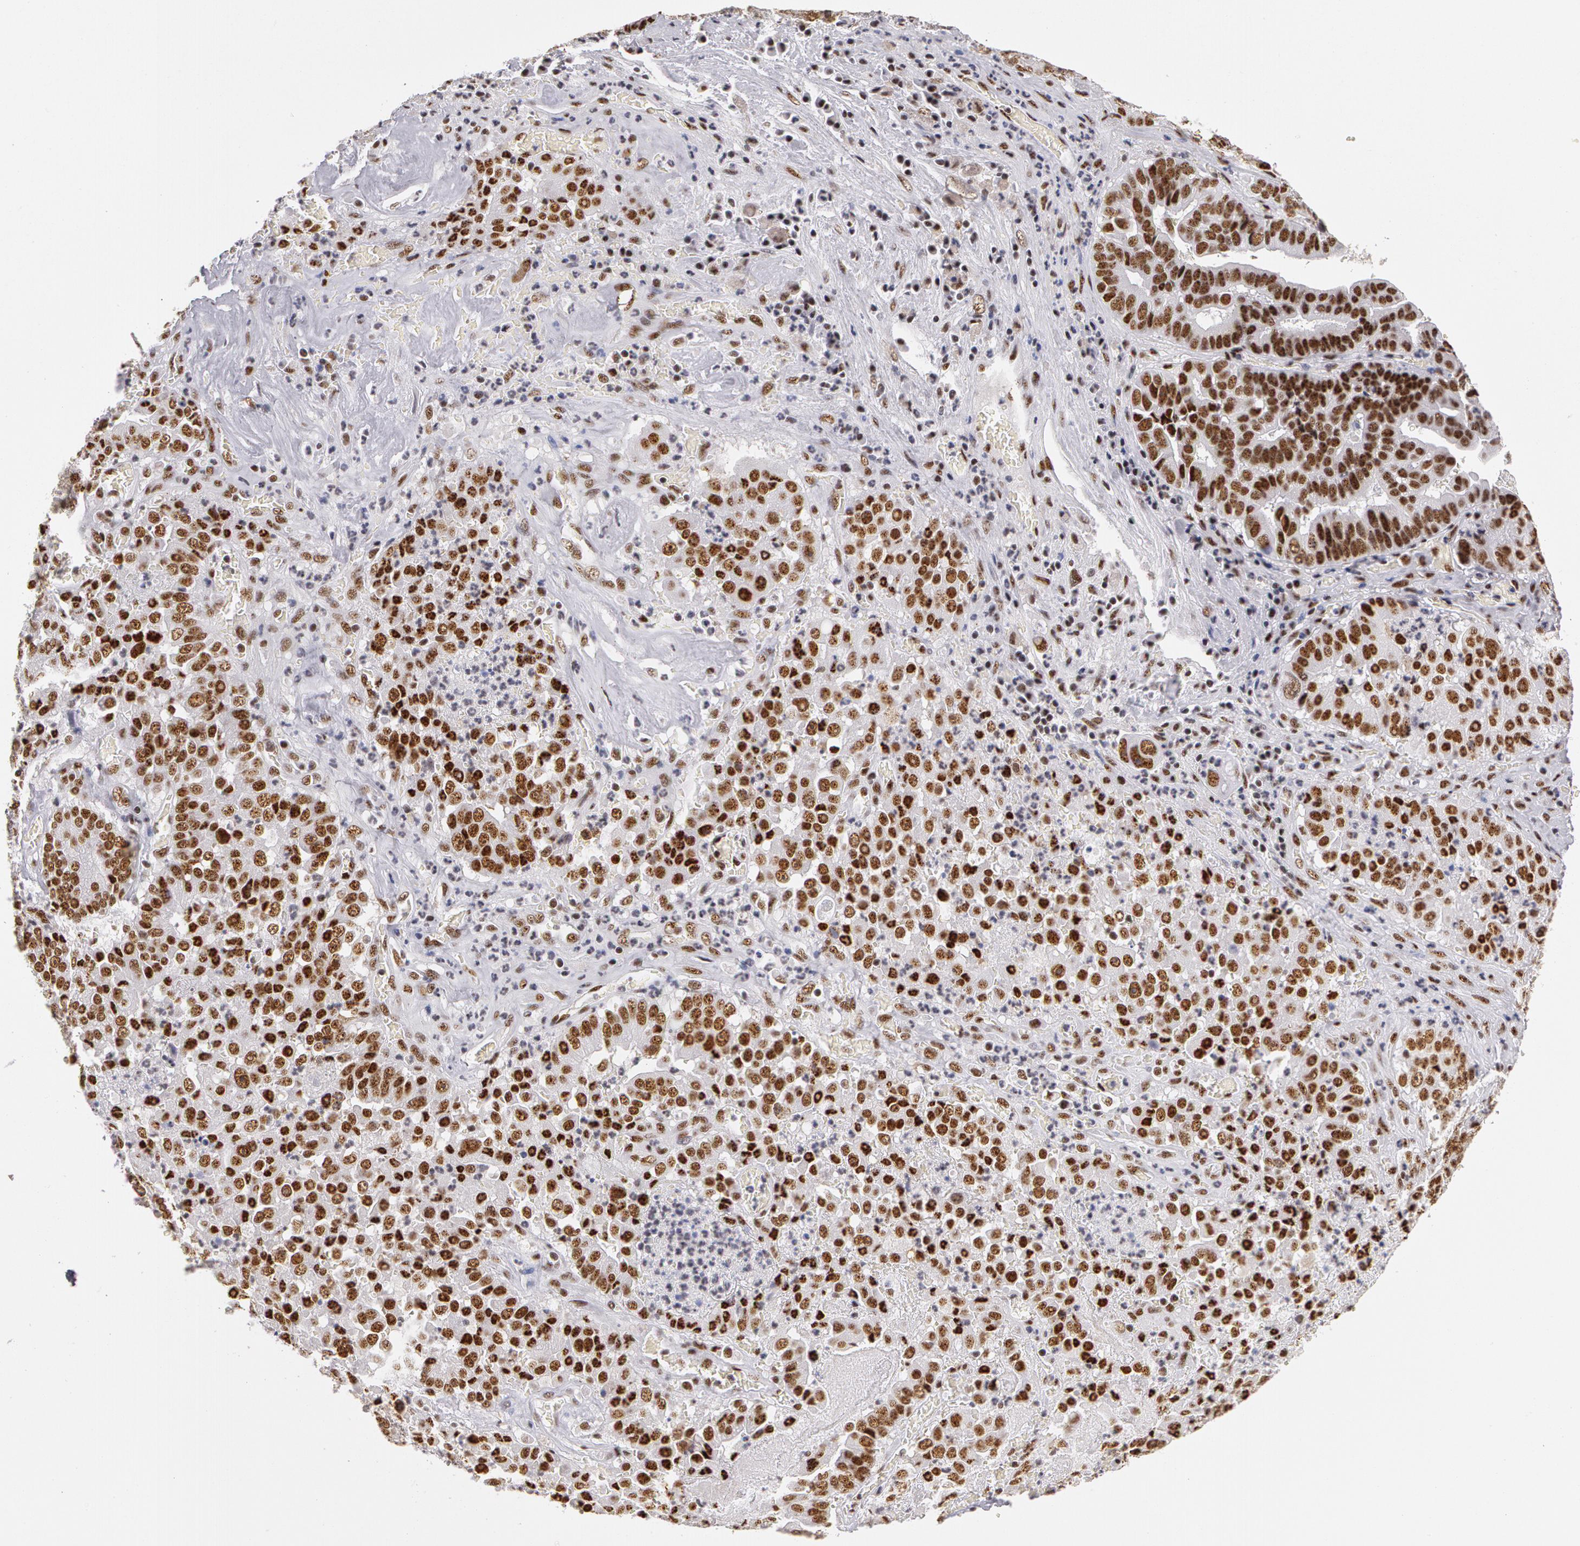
{"staining": {"intensity": "moderate", "quantity": ">75%", "location": "nuclear"}, "tissue": "liver cancer", "cell_type": "Tumor cells", "image_type": "cancer", "snomed": [{"axis": "morphology", "description": "Cholangiocarcinoma"}, {"axis": "topography", "description": "Liver"}], "caption": "Immunohistochemistry (IHC) of liver cholangiocarcinoma shows medium levels of moderate nuclear staining in about >75% of tumor cells.", "gene": "PNN", "patient": {"sex": "female", "age": 79}}